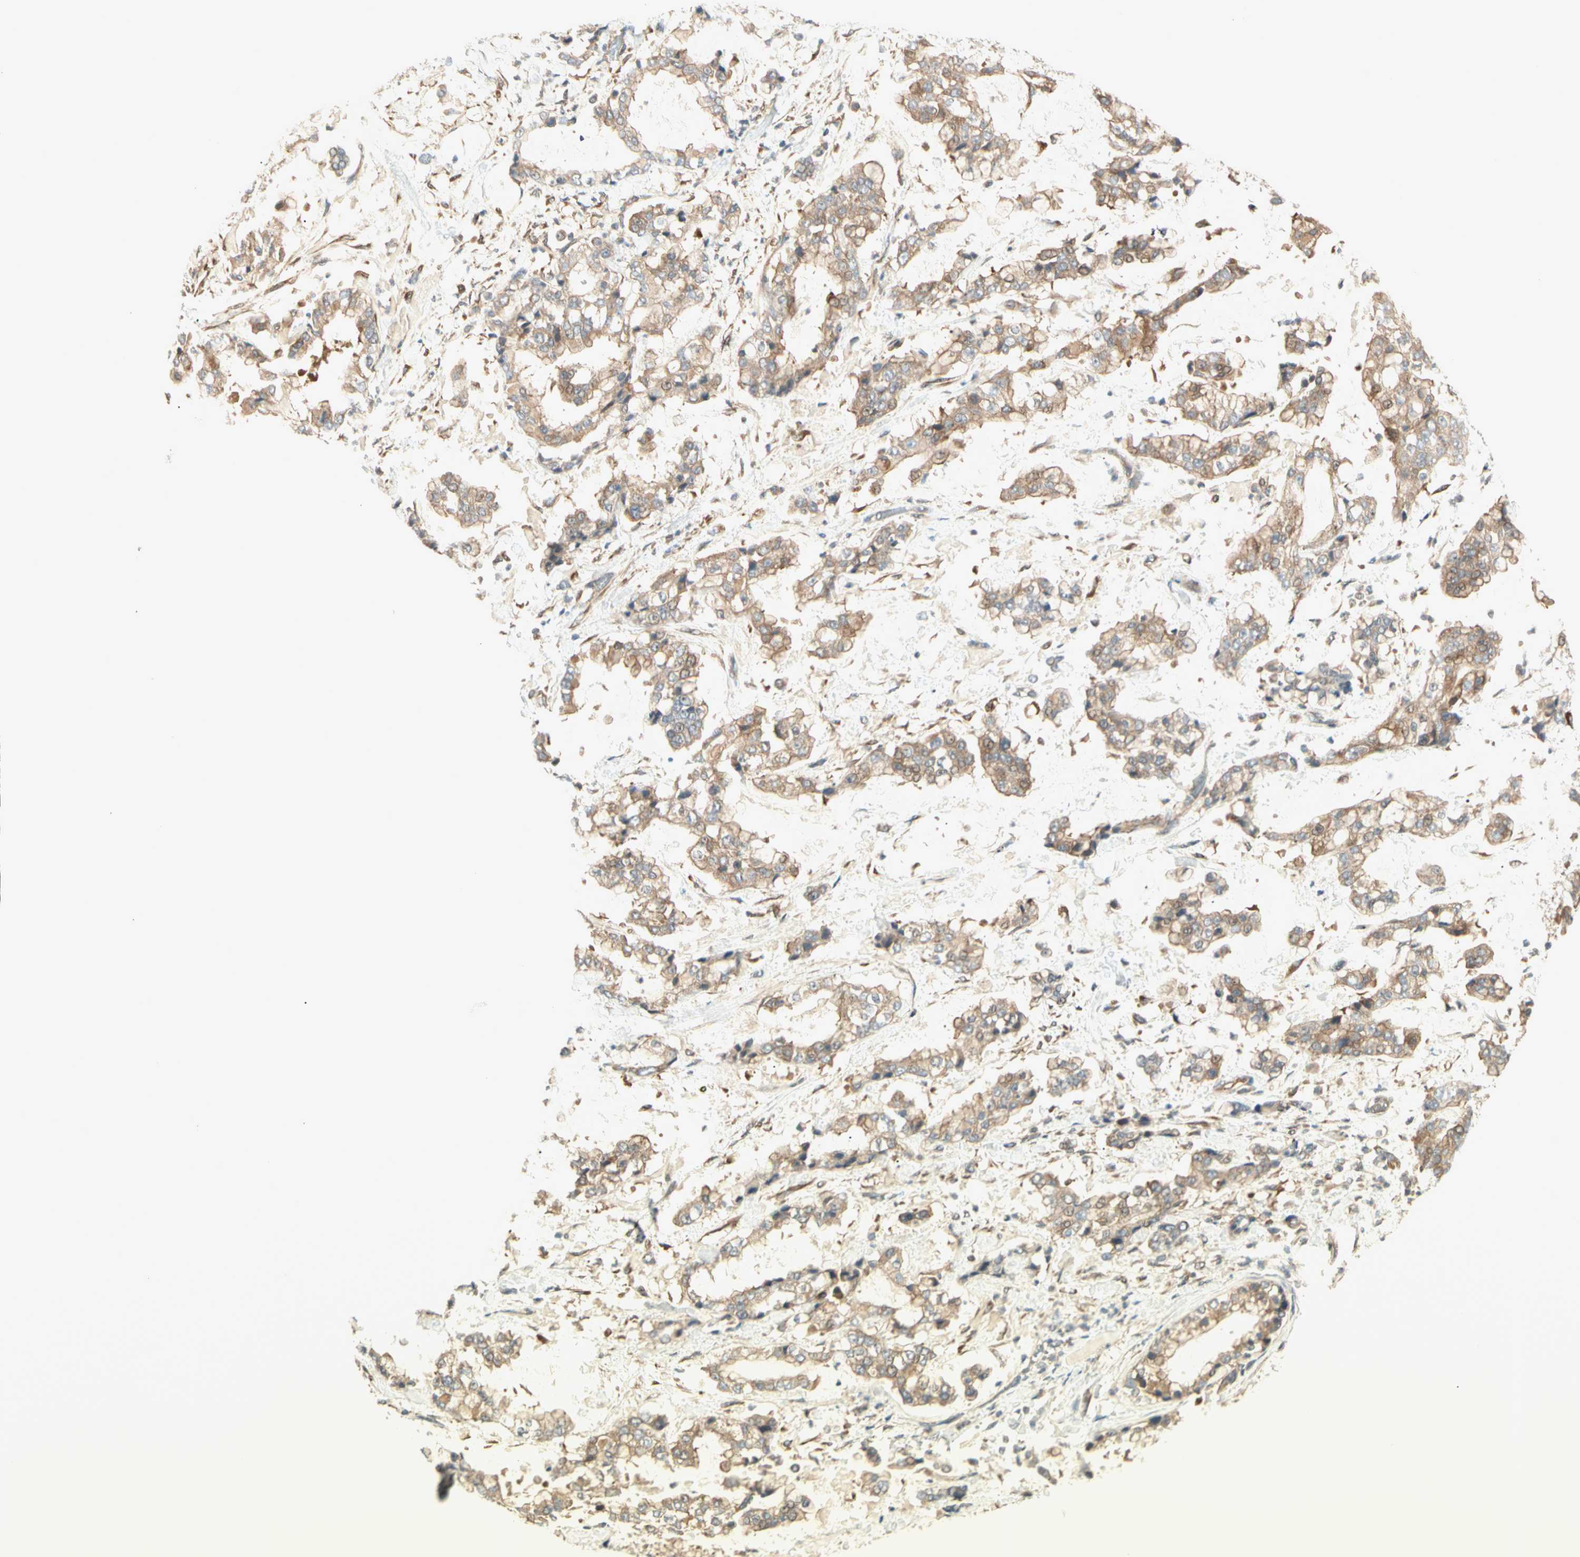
{"staining": {"intensity": "moderate", "quantity": ">75%", "location": "cytoplasmic/membranous"}, "tissue": "stomach cancer", "cell_type": "Tumor cells", "image_type": "cancer", "snomed": [{"axis": "morphology", "description": "Normal tissue, NOS"}, {"axis": "morphology", "description": "Adenocarcinoma, NOS"}, {"axis": "topography", "description": "Stomach, upper"}, {"axis": "topography", "description": "Stomach"}], "caption": "Stomach cancer (adenocarcinoma) stained with immunohistochemistry displays moderate cytoplasmic/membranous expression in about >75% of tumor cells. Ihc stains the protein of interest in brown and the nuclei are stained blue.", "gene": "IRAG1", "patient": {"sex": "male", "age": 76}}